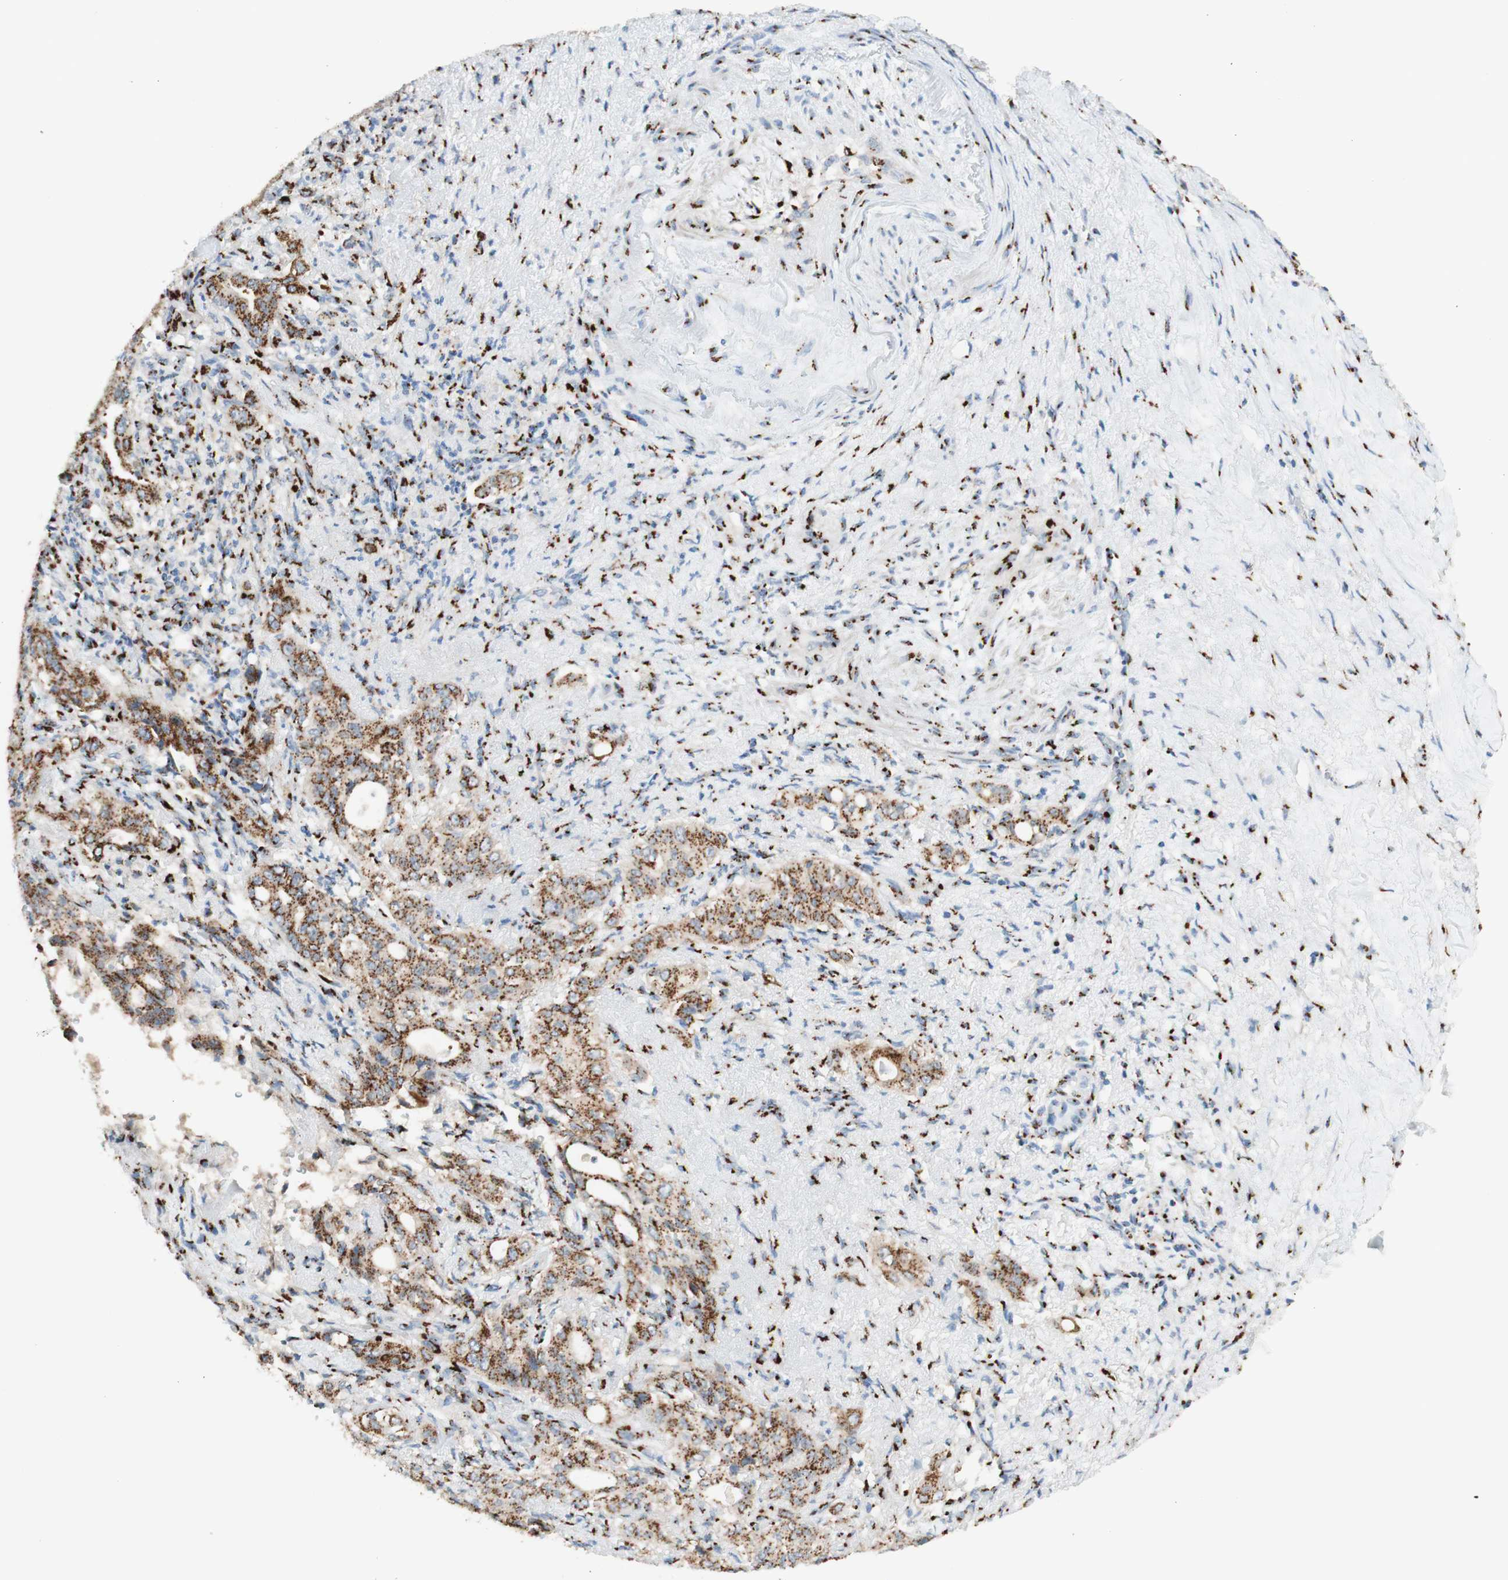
{"staining": {"intensity": "strong", "quantity": ">75%", "location": "cytoplasmic/membranous"}, "tissue": "liver cancer", "cell_type": "Tumor cells", "image_type": "cancer", "snomed": [{"axis": "morphology", "description": "Cholangiocarcinoma"}, {"axis": "topography", "description": "Liver"}], "caption": "IHC micrograph of neoplastic tissue: liver cholangiocarcinoma stained using immunohistochemistry (IHC) displays high levels of strong protein expression localized specifically in the cytoplasmic/membranous of tumor cells, appearing as a cytoplasmic/membranous brown color.", "gene": "GOLGB1", "patient": {"sex": "female", "age": 67}}